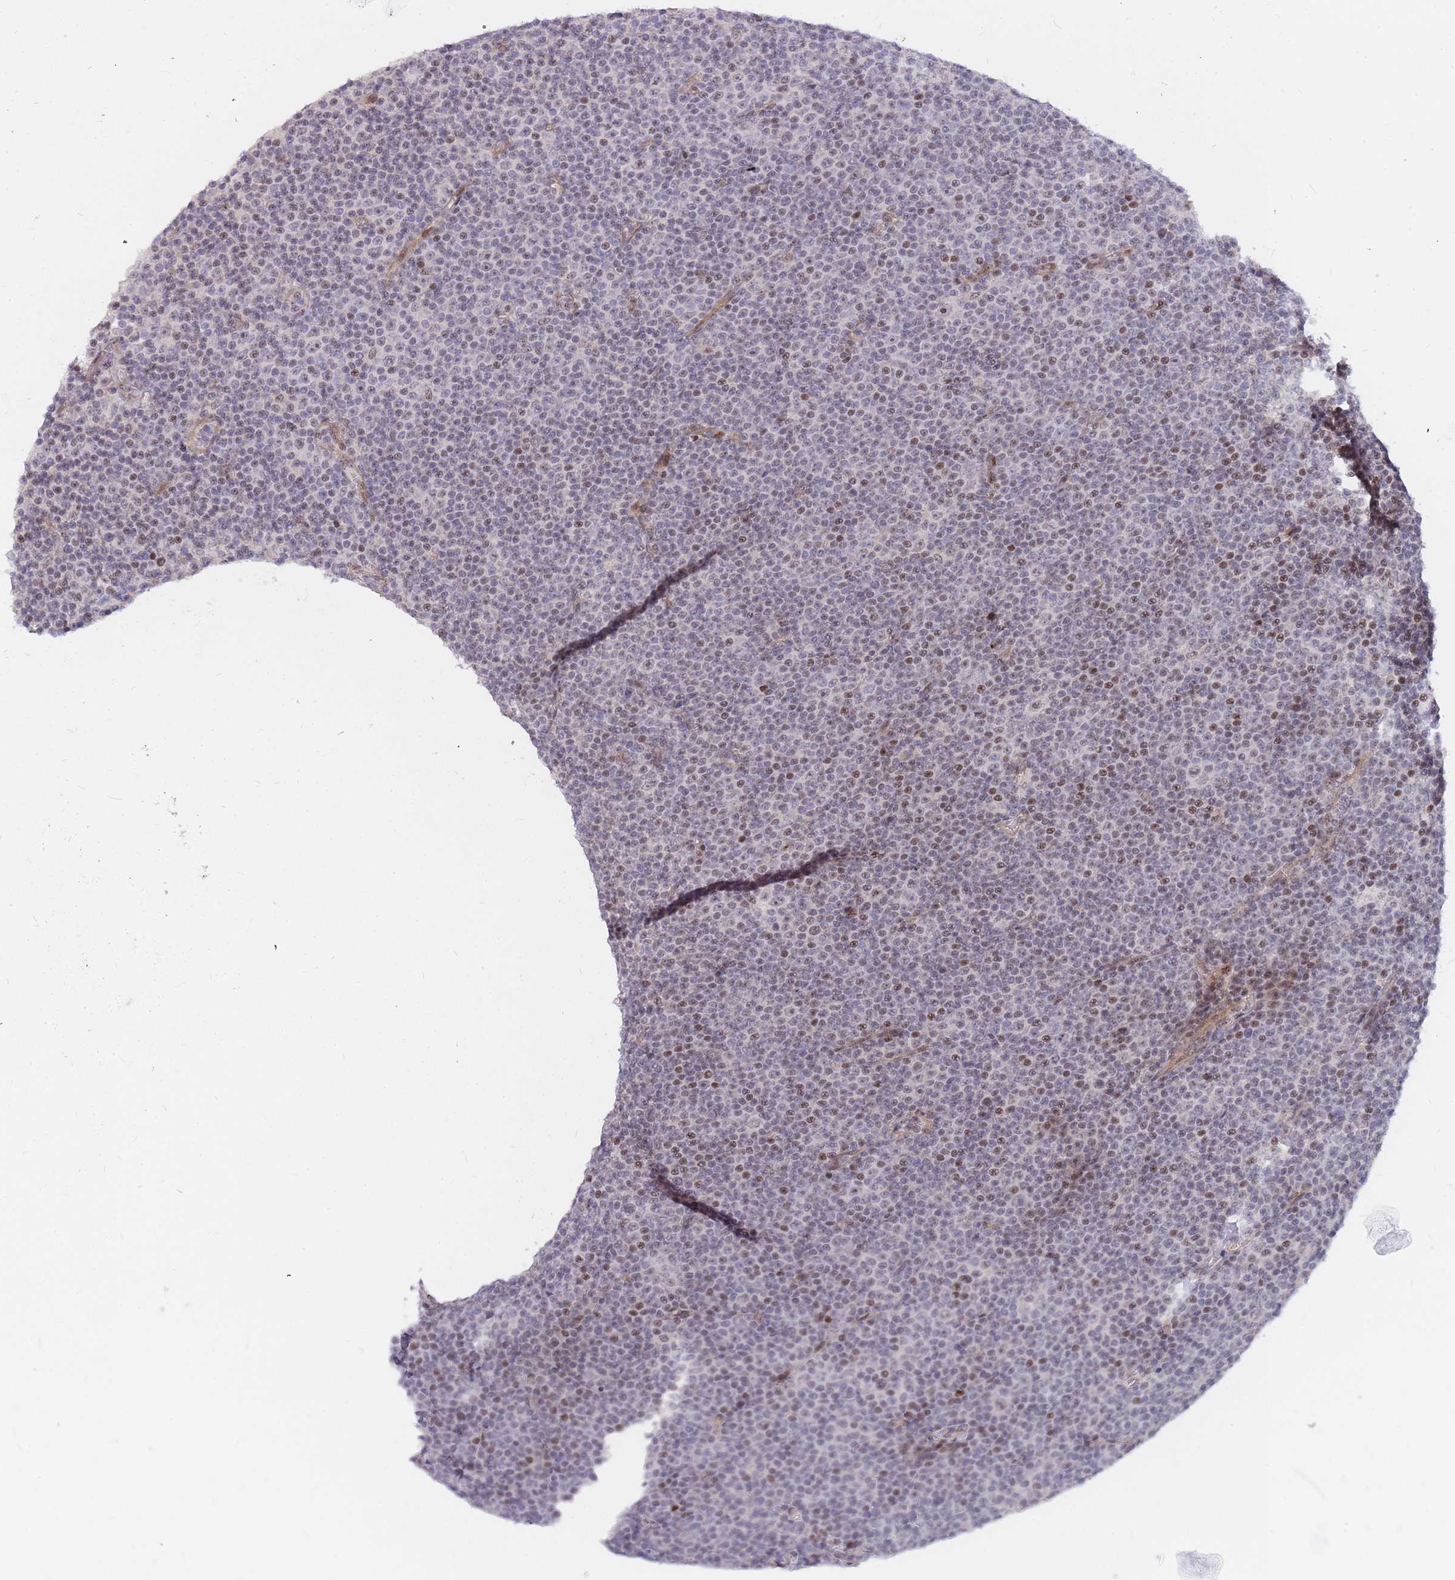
{"staining": {"intensity": "moderate", "quantity": "<25%", "location": "nuclear"}, "tissue": "lymphoma", "cell_type": "Tumor cells", "image_type": "cancer", "snomed": [{"axis": "morphology", "description": "Malignant lymphoma, non-Hodgkin's type, Low grade"}, {"axis": "topography", "description": "Lymph node"}], "caption": "Protein expression analysis of malignant lymphoma, non-Hodgkin's type (low-grade) displays moderate nuclear expression in about <25% of tumor cells. (IHC, brightfield microscopy, high magnification).", "gene": "TLE2", "patient": {"sex": "female", "age": 67}}